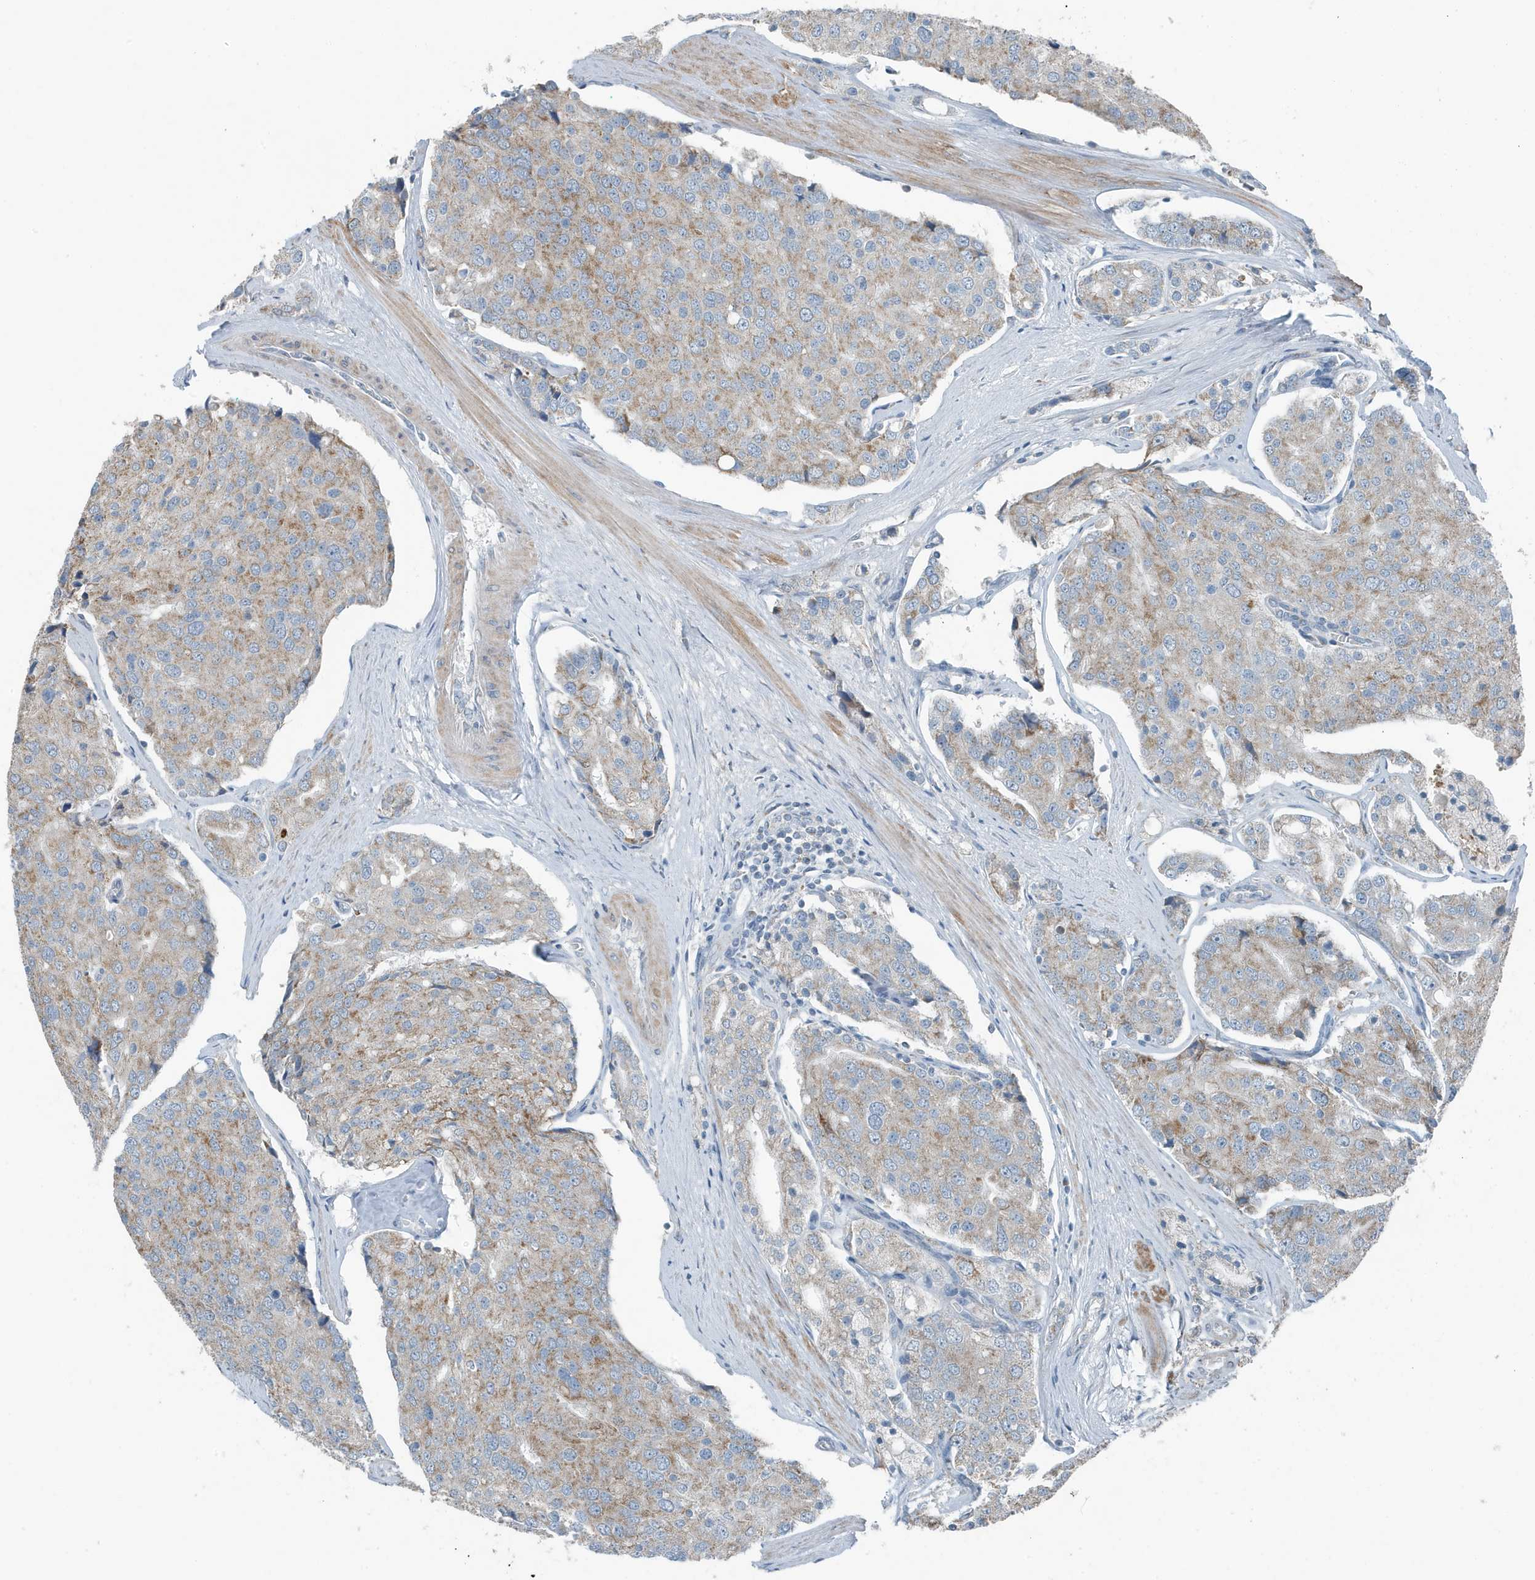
{"staining": {"intensity": "weak", "quantity": "25%-75%", "location": "cytoplasmic/membranous"}, "tissue": "prostate cancer", "cell_type": "Tumor cells", "image_type": "cancer", "snomed": [{"axis": "morphology", "description": "Adenocarcinoma, High grade"}, {"axis": "topography", "description": "Prostate"}], "caption": "Prostate cancer stained for a protein (brown) shows weak cytoplasmic/membranous positive expression in approximately 25%-75% of tumor cells.", "gene": "MT-CYB", "patient": {"sex": "male", "age": 50}}